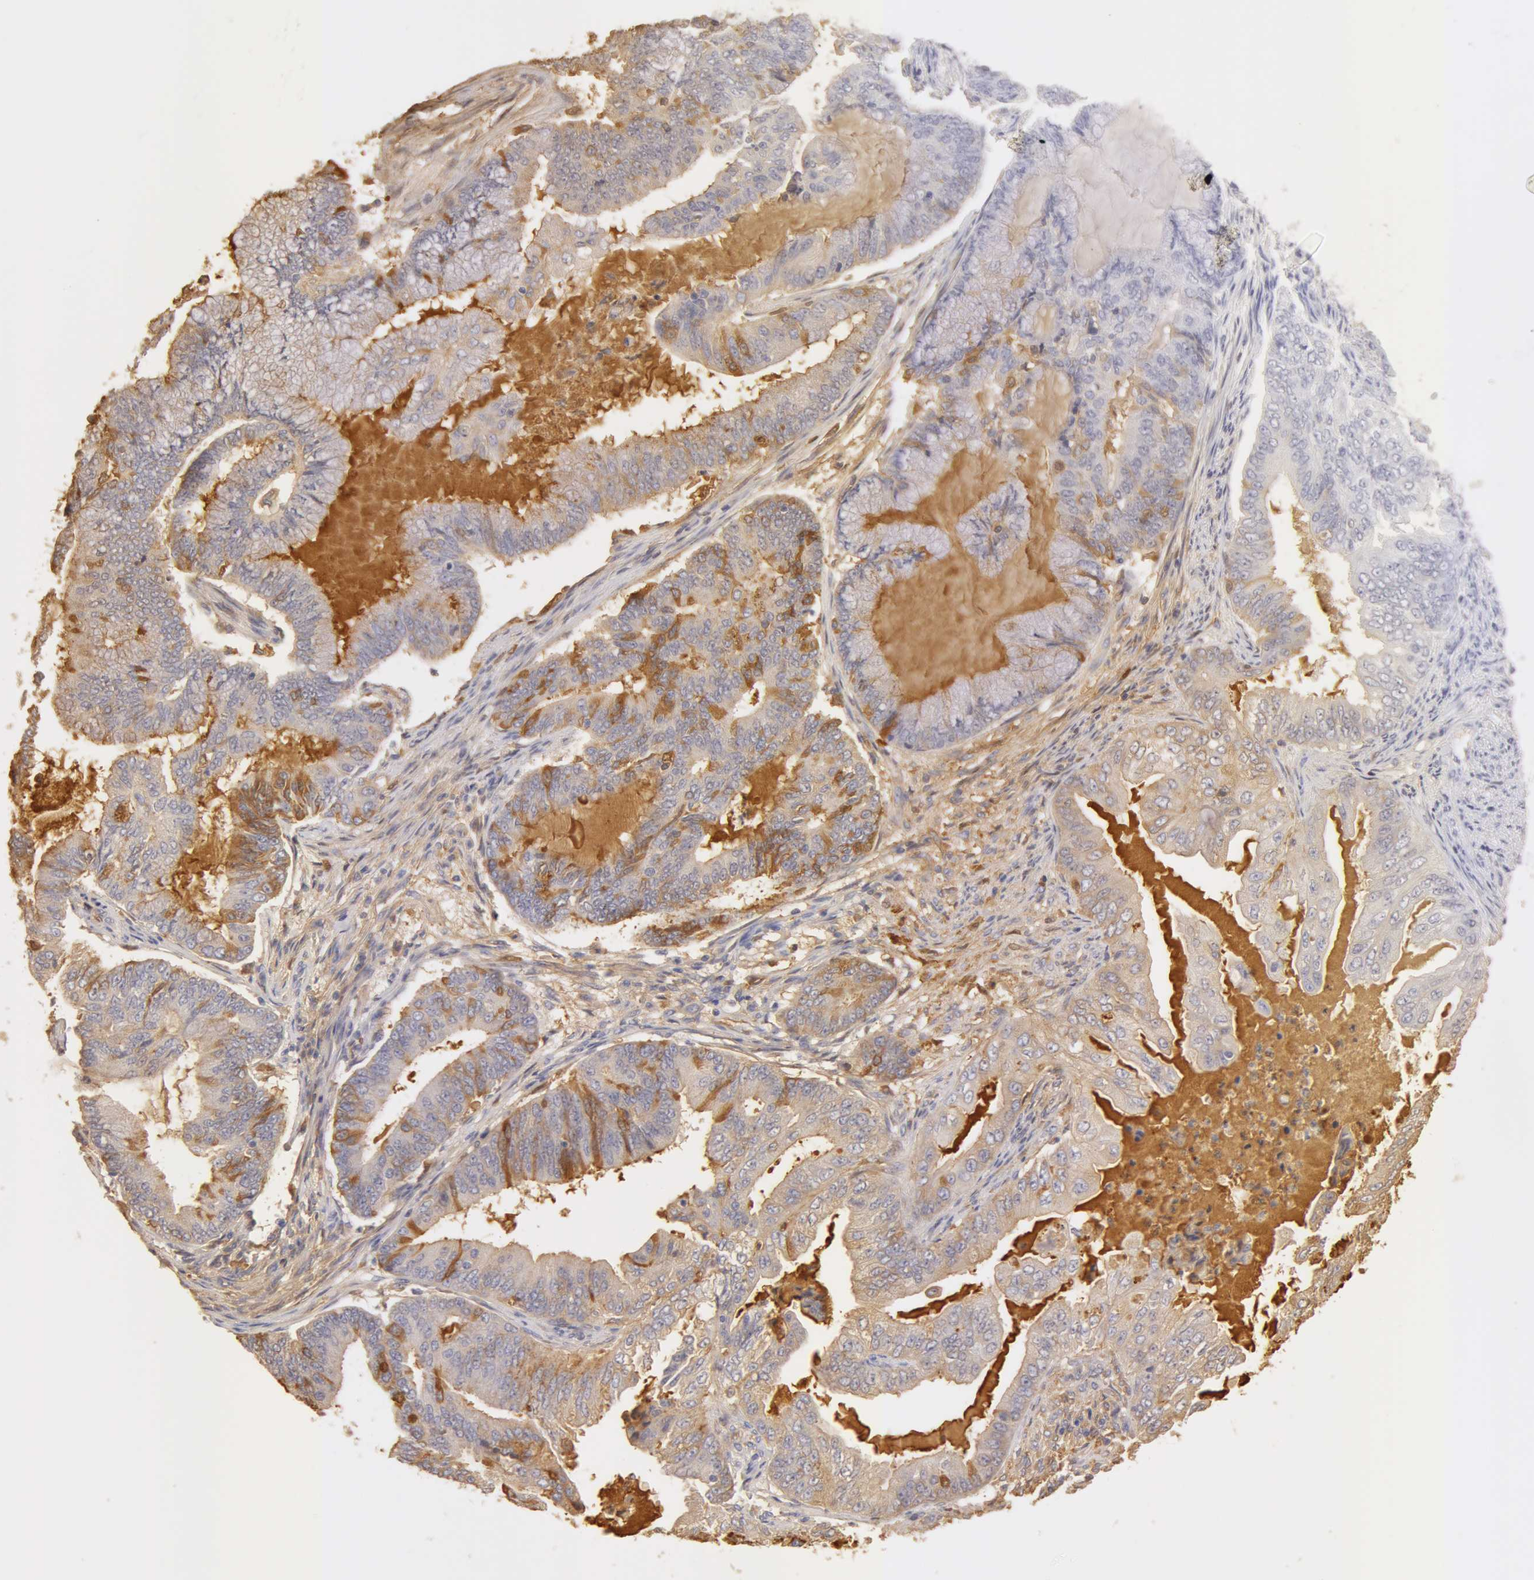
{"staining": {"intensity": "moderate", "quantity": "25%-75%", "location": "cytoplasmic/membranous"}, "tissue": "endometrial cancer", "cell_type": "Tumor cells", "image_type": "cancer", "snomed": [{"axis": "morphology", "description": "Adenocarcinoma, NOS"}, {"axis": "topography", "description": "Endometrium"}], "caption": "IHC of endometrial adenocarcinoma reveals medium levels of moderate cytoplasmic/membranous positivity in approximately 25%-75% of tumor cells.", "gene": "TF", "patient": {"sex": "female", "age": 63}}